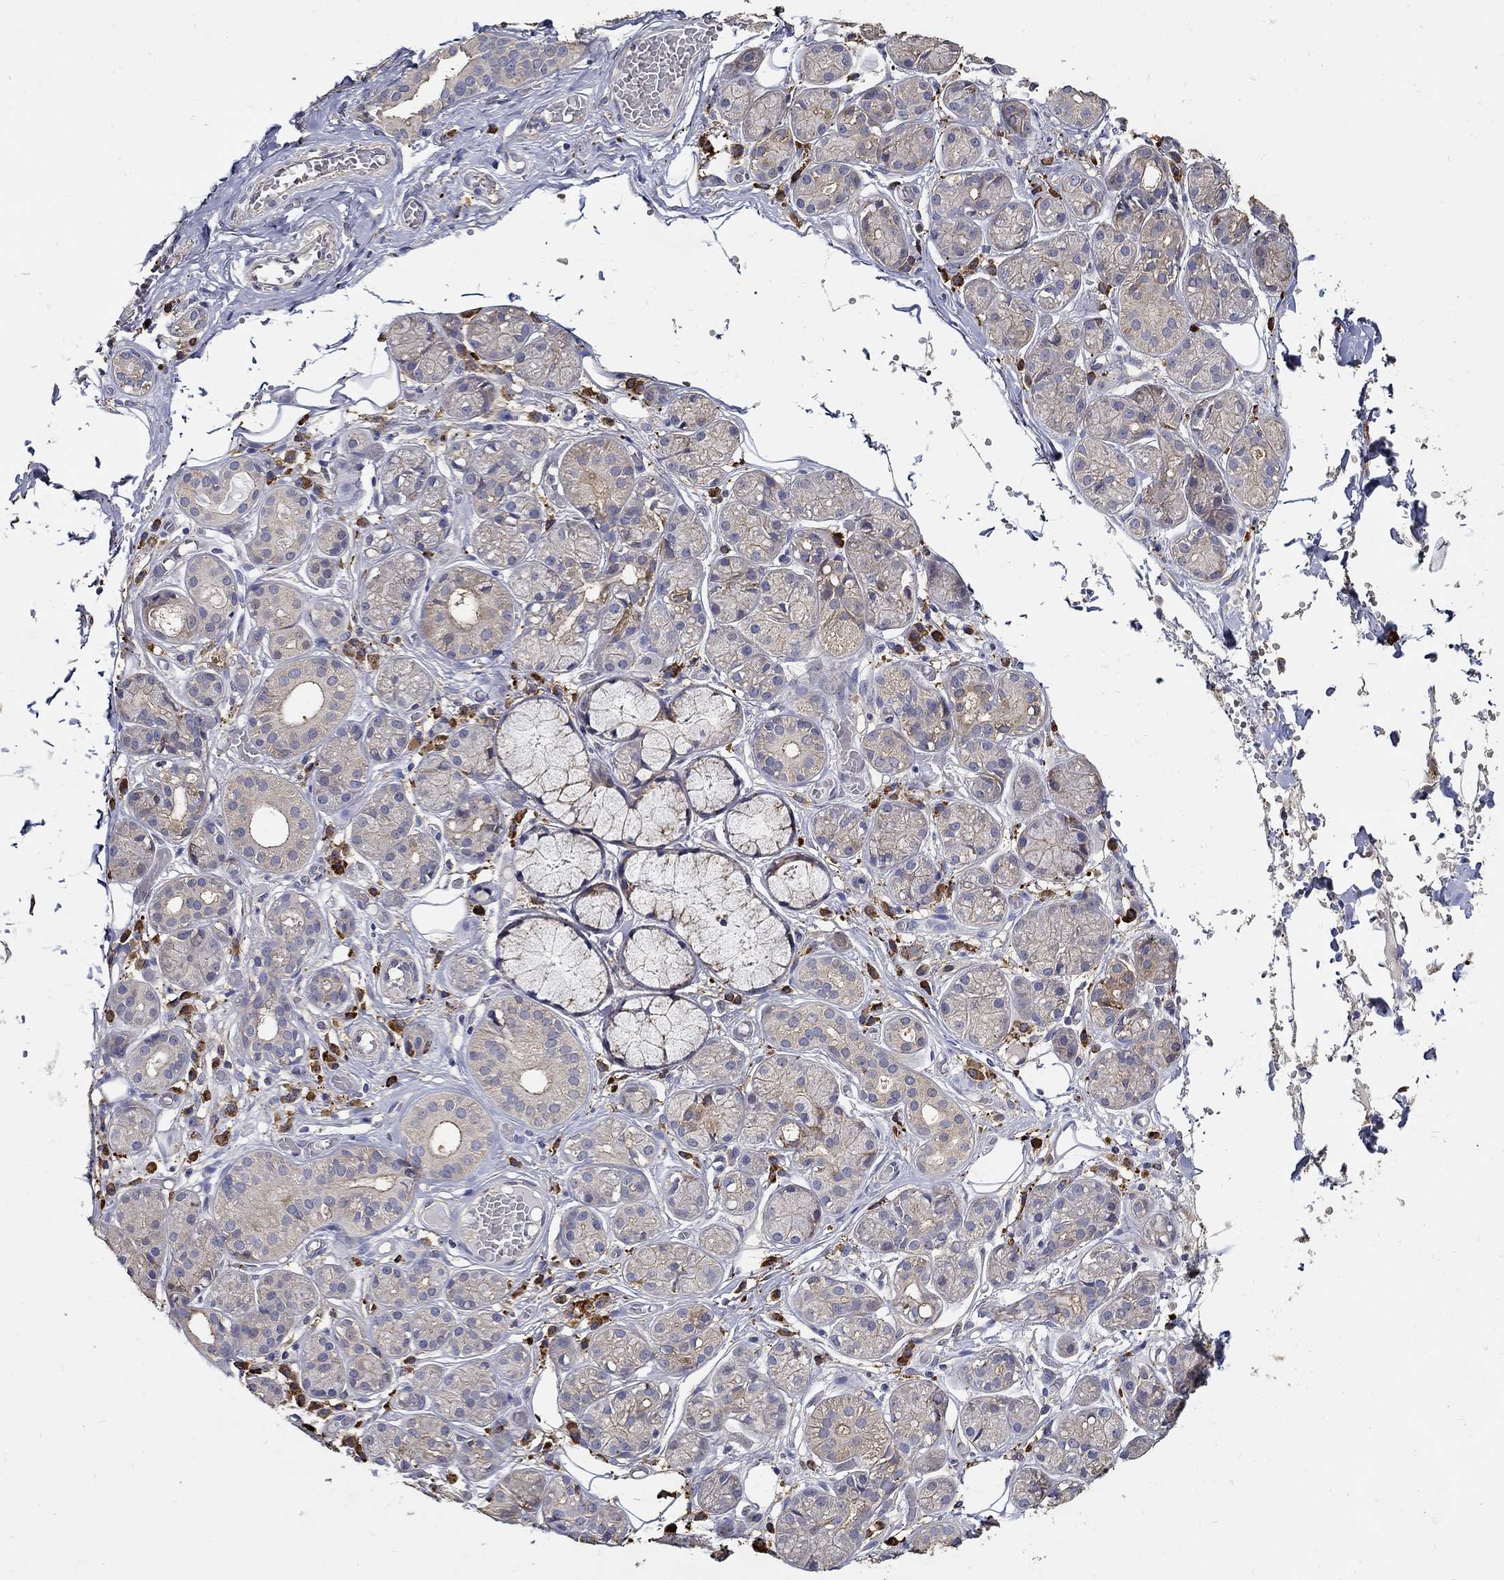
{"staining": {"intensity": "negative", "quantity": "none", "location": "none"}, "tissue": "salivary gland", "cell_type": "Glandular cells", "image_type": "normal", "snomed": [{"axis": "morphology", "description": "Normal tissue, NOS"}, {"axis": "topography", "description": "Salivary gland"}, {"axis": "topography", "description": "Peripheral nerve tissue"}], "caption": "Glandular cells are negative for brown protein staining in benign salivary gland. Brightfield microscopy of IHC stained with DAB (3,3'-diaminobenzidine) (brown) and hematoxylin (blue), captured at high magnification.", "gene": "EMILIN3", "patient": {"sex": "male", "age": 71}}